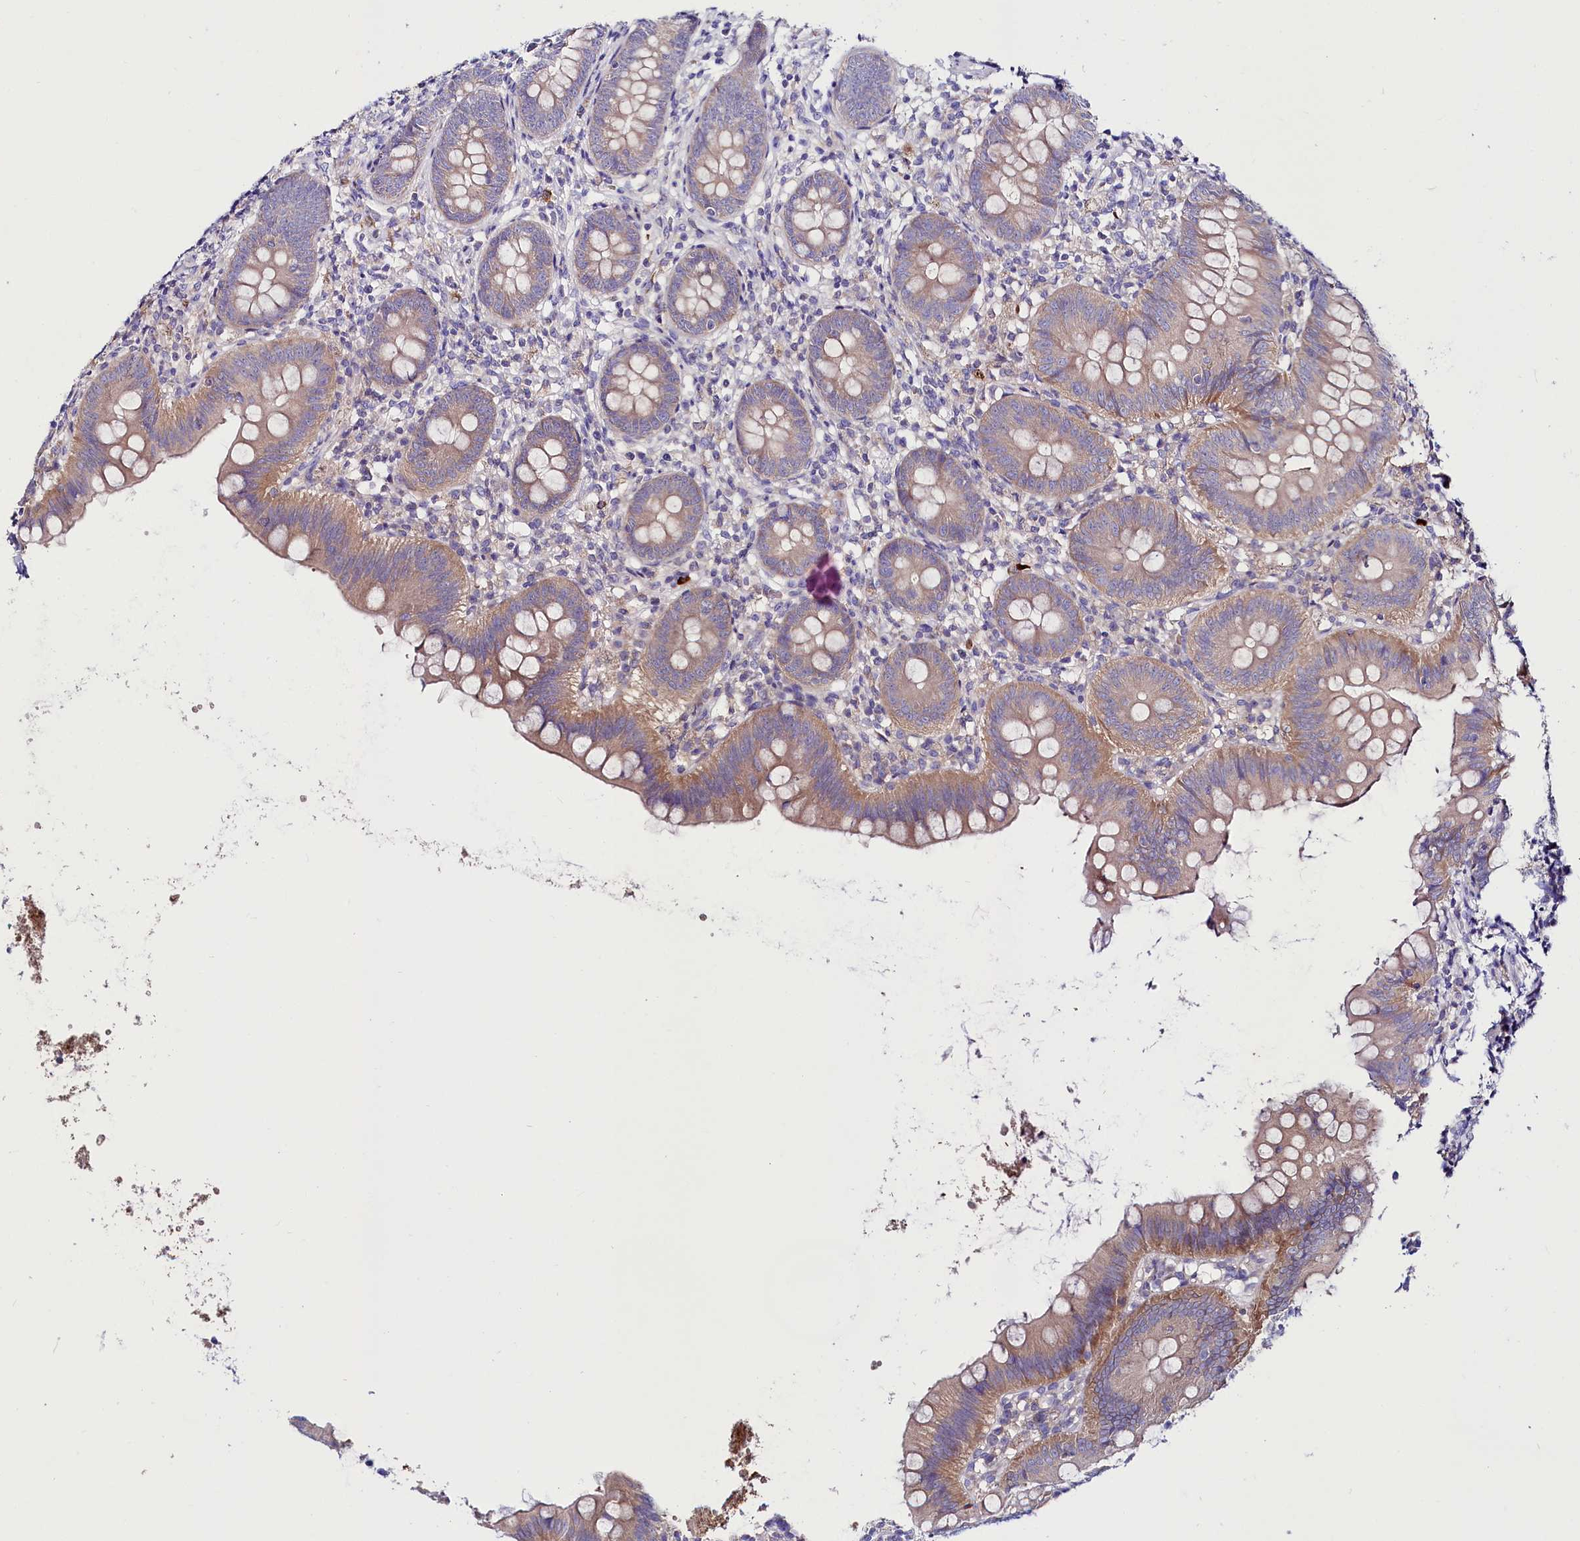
{"staining": {"intensity": "moderate", "quantity": ">75%", "location": "cytoplasmic/membranous"}, "tissue": "appendix", "cell_type": "Glandular cells", "image_type": "normal", "snomed": [{"axis": "morphology", "description": "Normal tissue, NOS"}, {"axis": "topography", "description": "Appendix"}], "caption": "Immunohistochemistry histopathology image of unremarkable appendix stained for a protein (brown), which displays medium levels of moderate cytoplasmic/membranous expression in approximately >75% of glandular cells.", "gene": "ABHD5", "patient": {"sex": "female", "age": 62}}